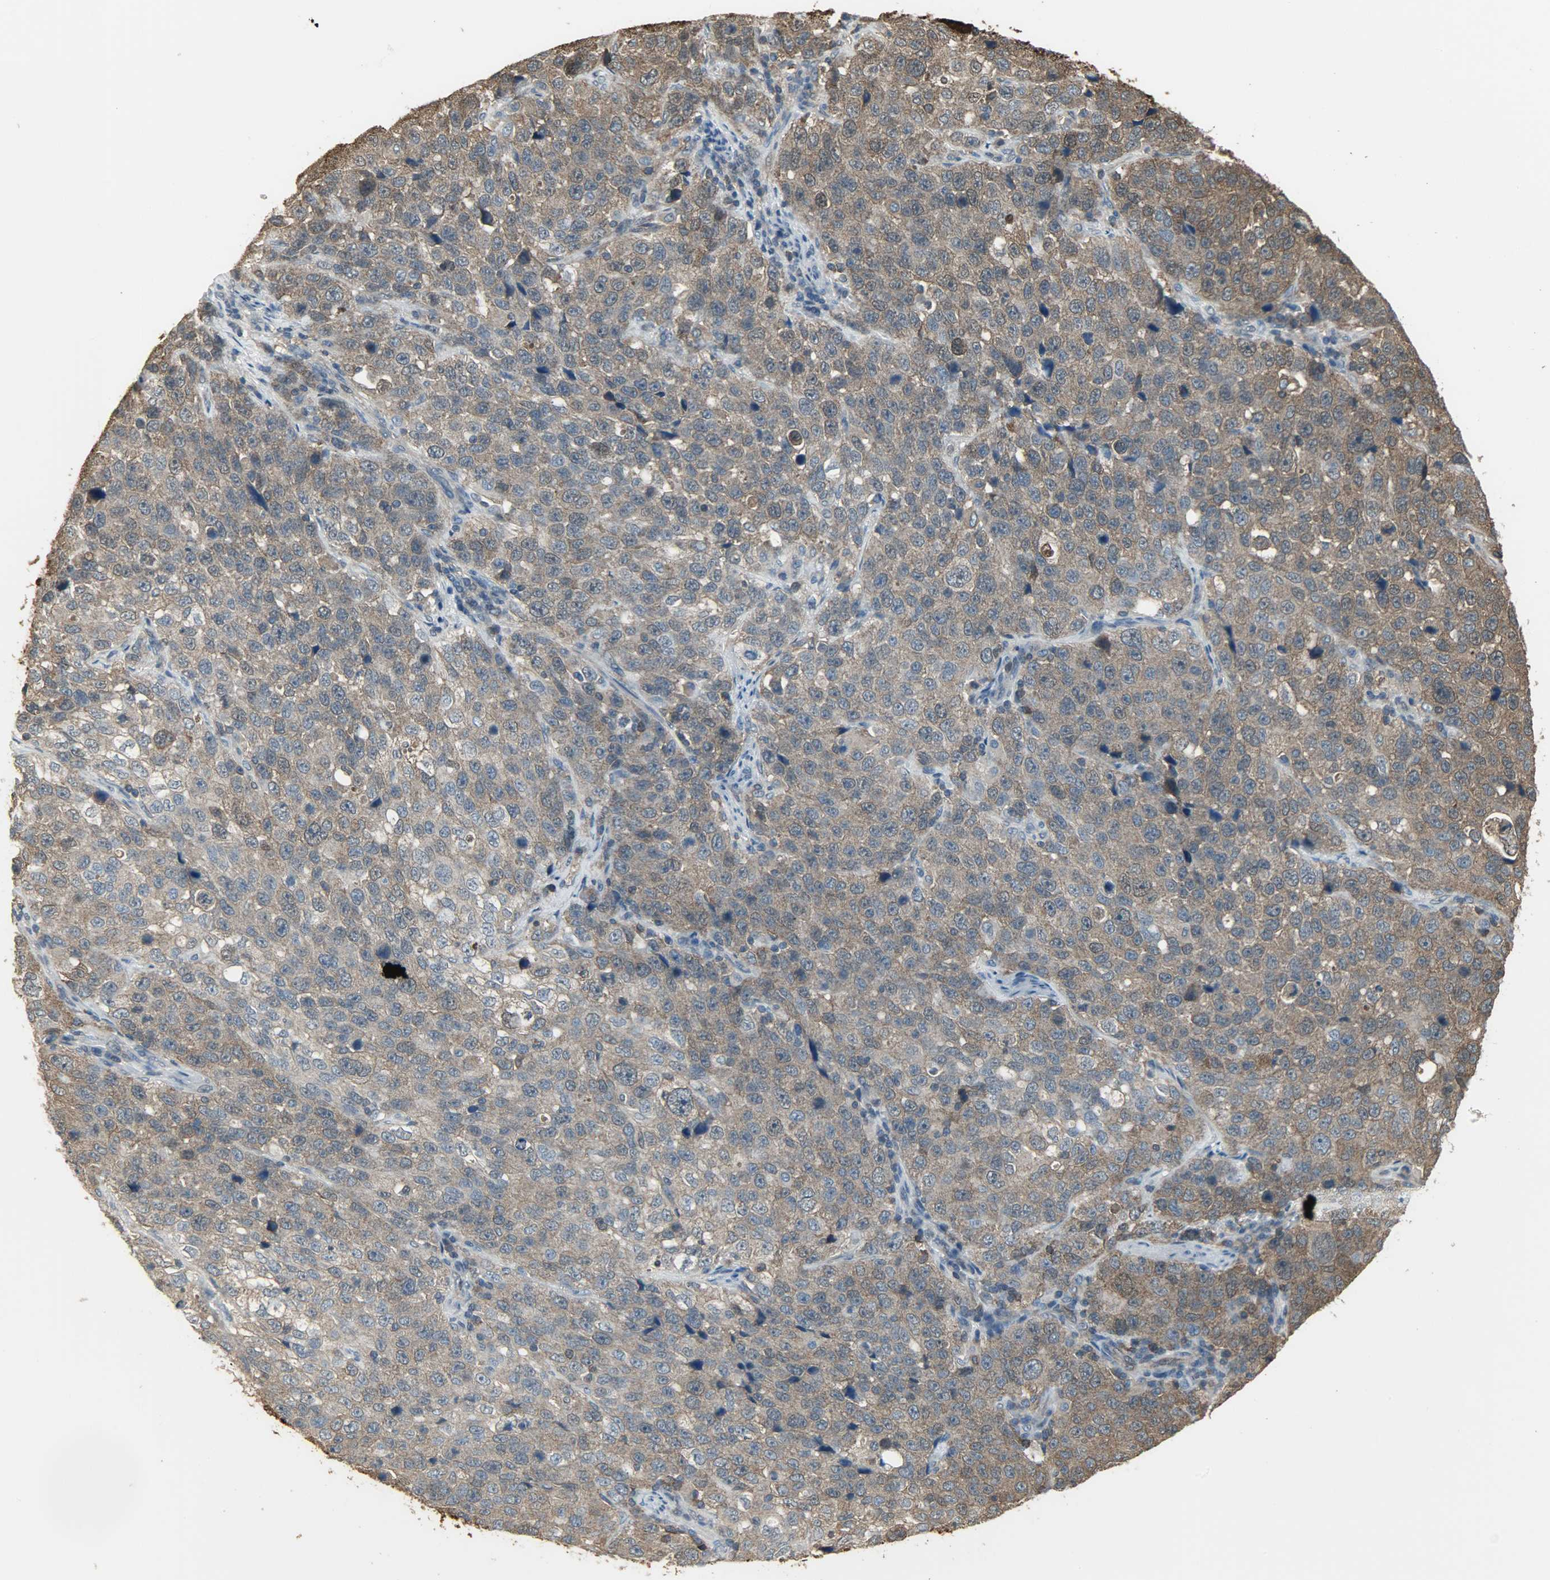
{"staining": {"intensity": "moderate", "quantity": ">75%", "location": "cytoplasmic/membranous"}, "tissue": "stomach cancer", "cell_type": "Tumor cells", "image_type": "cancer", "snomed": [{"axis": "morphology", "description": "Normal tissue, NOS"}, {"axis": "morphology", "description": "Adenocarcinoma, NOS"}, {"axis": "topography", "description": "Stomach"}], "caption": "Immunohistochemistry staining of stomach adenocarcinoma, which shows medium levels of moderate cytoplasmic/membranous staining in approximately >75% of tumor cells indicating moderate cytoplasmic/membranous protein staining. The staining was performed using DAB (3,3'-diaminobenzidine) (brown) for protein detection and nuclei were counterstained in hematoxylin (blue).", "gene": "LDHB", "patient": {"sex": "male", "age": 48}}